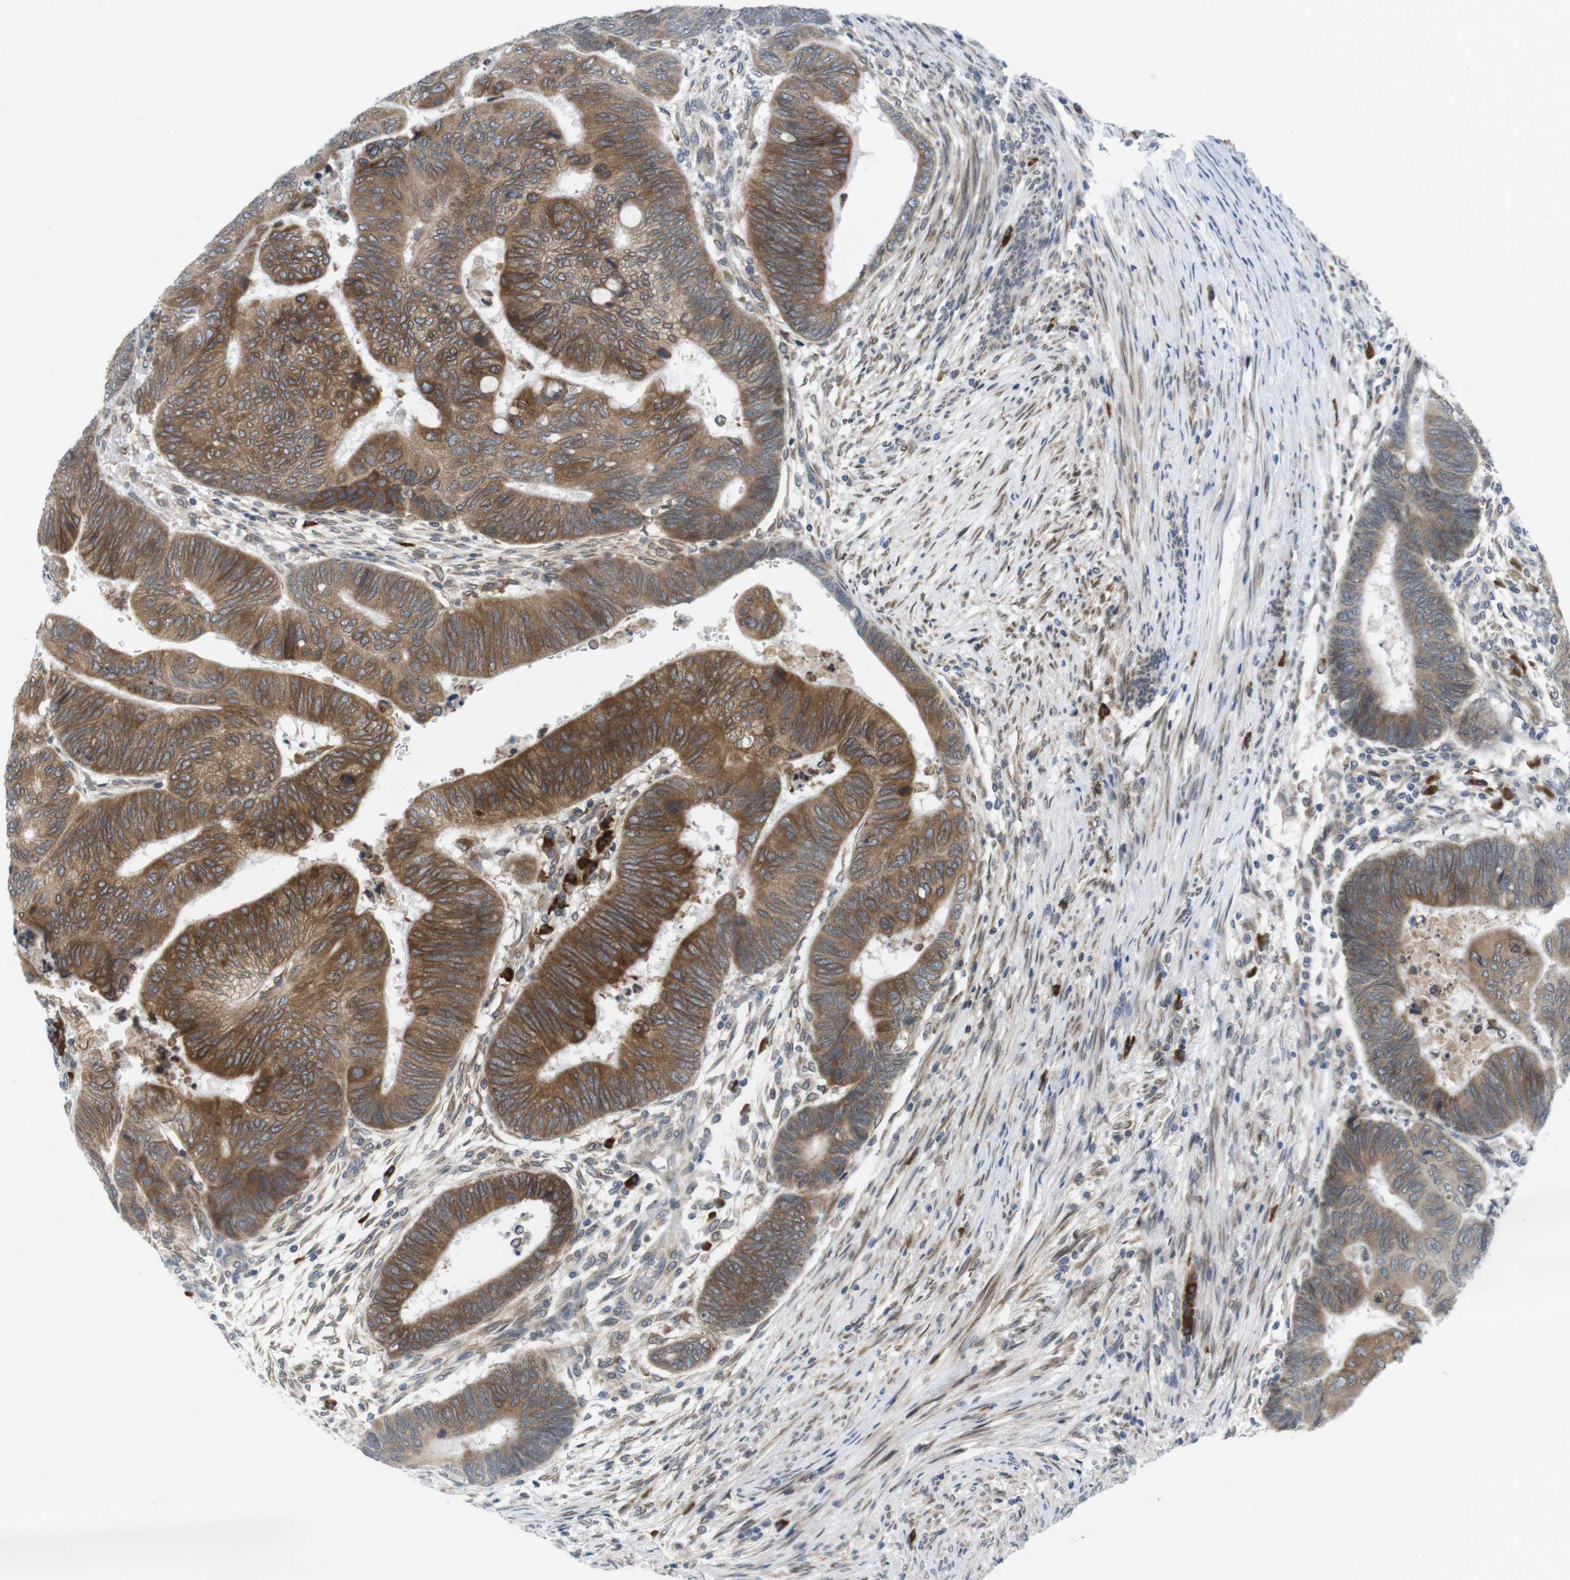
{"staining": {"intensity": "moderate", "quantity": ">75%", "location": "cytoplasmic/membranous"}, "tissue": "colorectal cancer", "cell_type": "Tumor cells", "image_type": "cancer", "snomed": [{"axis": "morphology", "description": "Normal tissue, NOS"}, {"axis": "morphology", "description": "Adenocarcinoma, NOS"}, {"axis": "topography", "description": "Rectum"}, {"axis": "topography", "description": "Peripheral nerve tissue"}], "caption": "Human colorectal cancer (adenocarcinoma) stained with a protein marker reveals moderate staining in tumor cells.", "gene": "ERGIC3", "patient": {"sex": "male", "age": 92}}